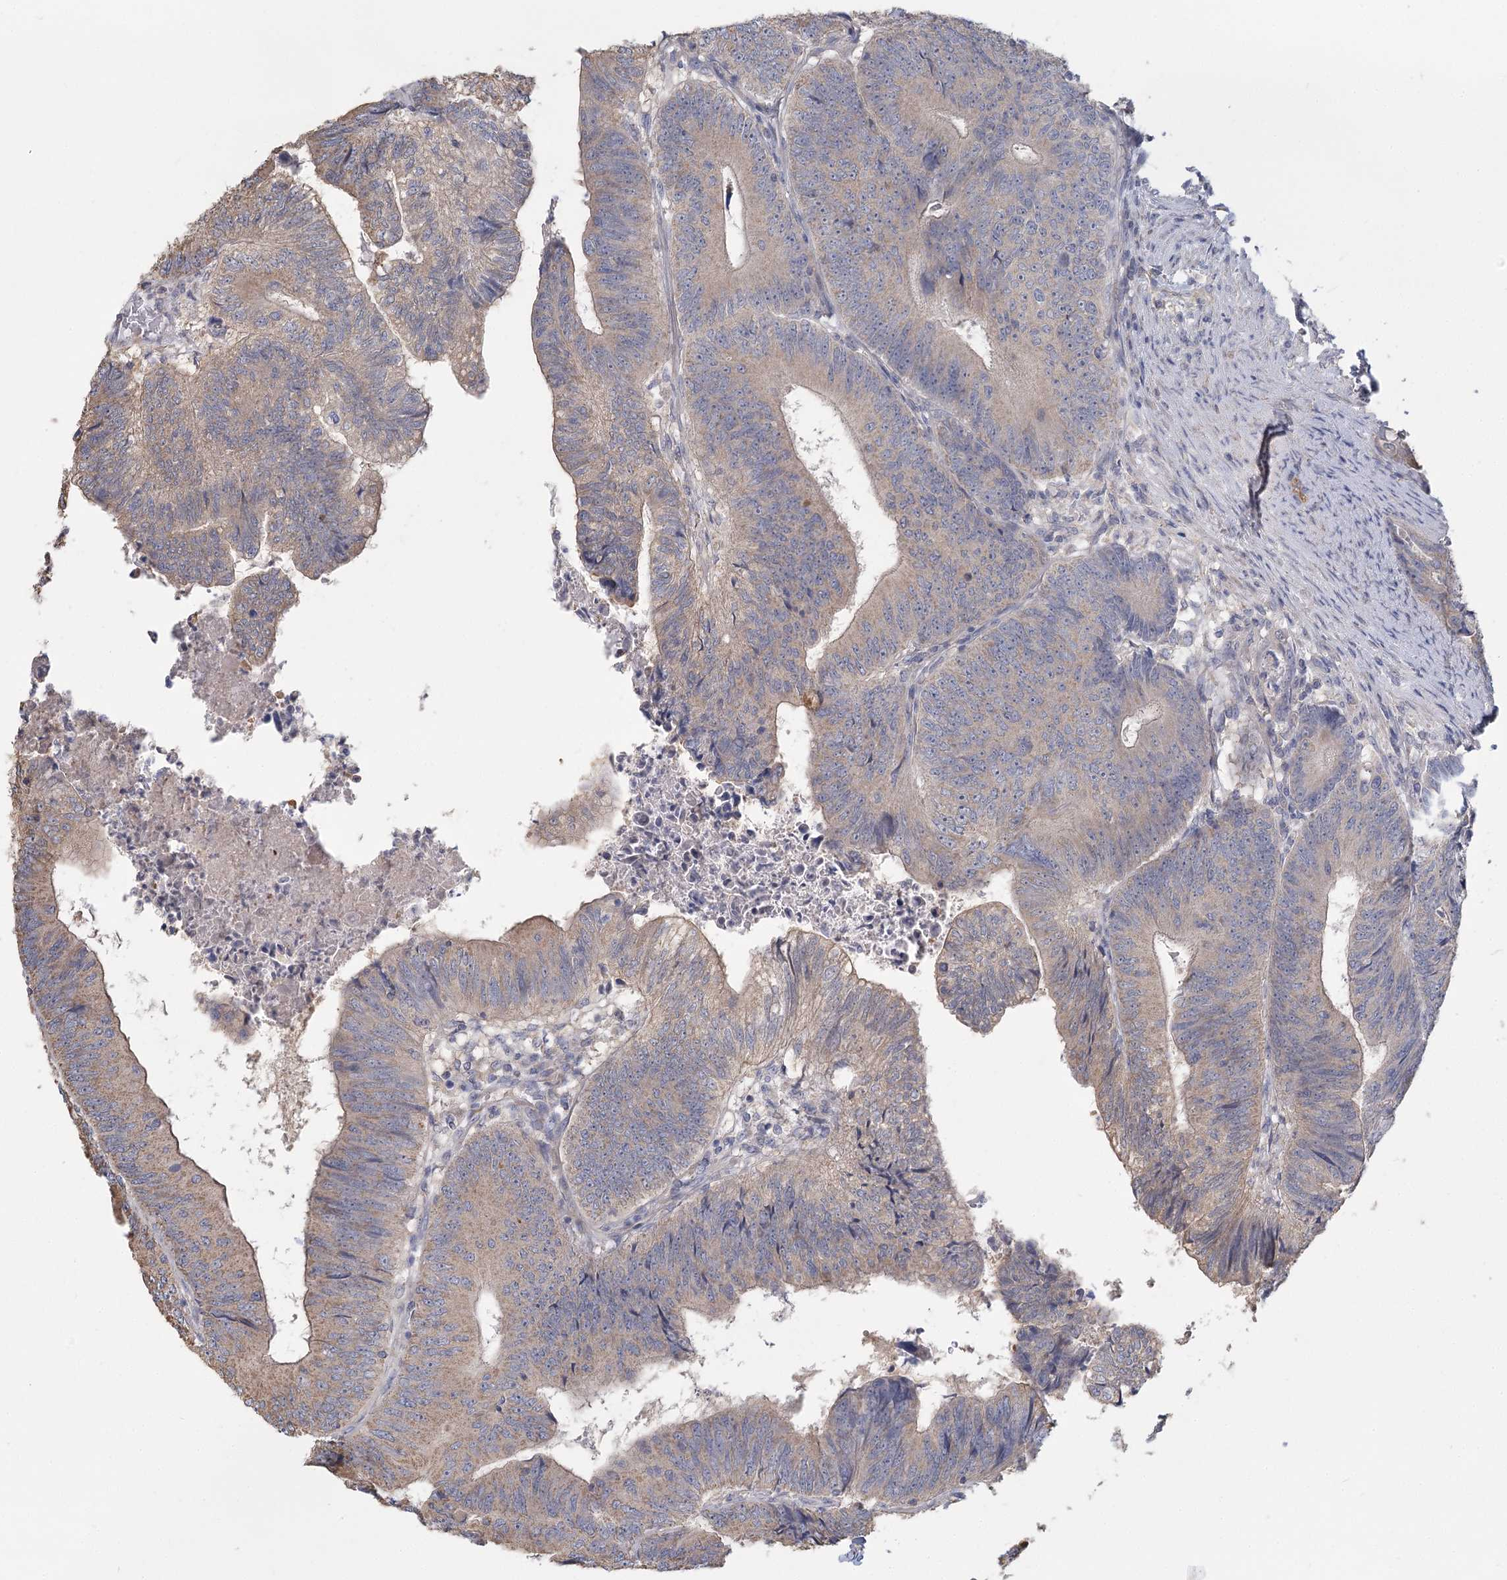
{"staining": {"intensity": "moderate", "quantity": "25%-75%", "location": "cytoplasmic/membranous"}, "tissue": "colorectal cancer", "cell_type": "Tumor cells", "image_type": "cancer", "snomed": [{"axis": "morphology", "description": "Adenocarcinoma, NOS"}, {"axis": "topography", "description": "Colon"}], "caption": "Immunohistochemical staining of colorectal cancer (adenocarcinoma) demonstrates moderate cytoplasmic/membranous protein expression in about 25%-75% of tumor cells. The protein is shown in brown color, while the nuclei are stained blue.", "gene": "CNTLN", "patient": {"sex": "female", "age": 67}}